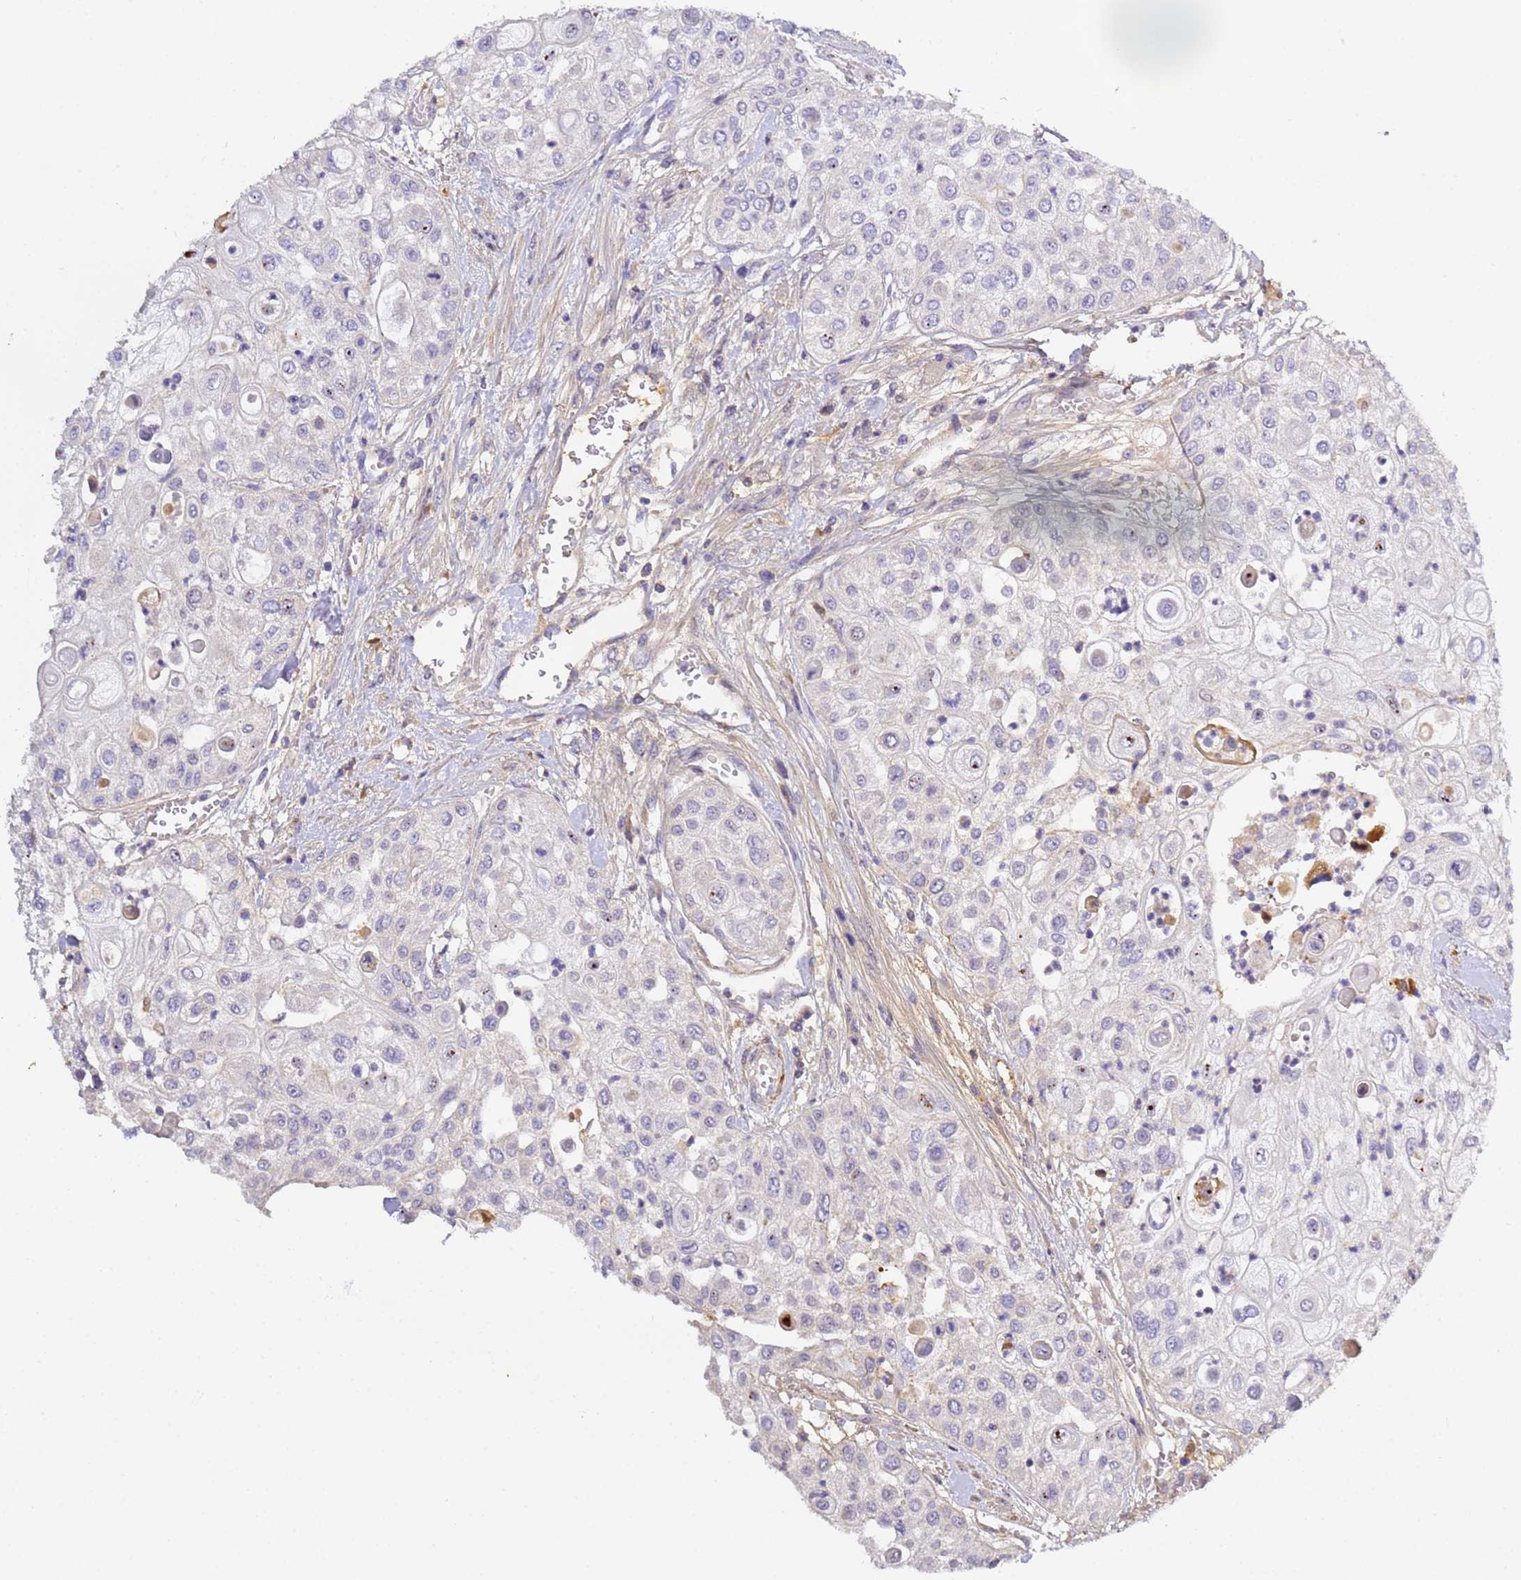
{"staining": {"intensity": "negative", "quantity": "none", "location": "none"}, "tissue": "urothelial cancer", "cell_type": "Tumor cells", "image_type": "cancer", "snomed": [{"axis": "morphology", "description": "Urothelial carcinoma, High grade"}, {"axis": "topography", "description": "Urinary bladder"}], "caption": "An image of high-grade urothelial carcinoma stained for a protein demonstrates no brown staining in tumor cells.", "gene": "CFH", "patient": {"sex": "female", "age": 79}}